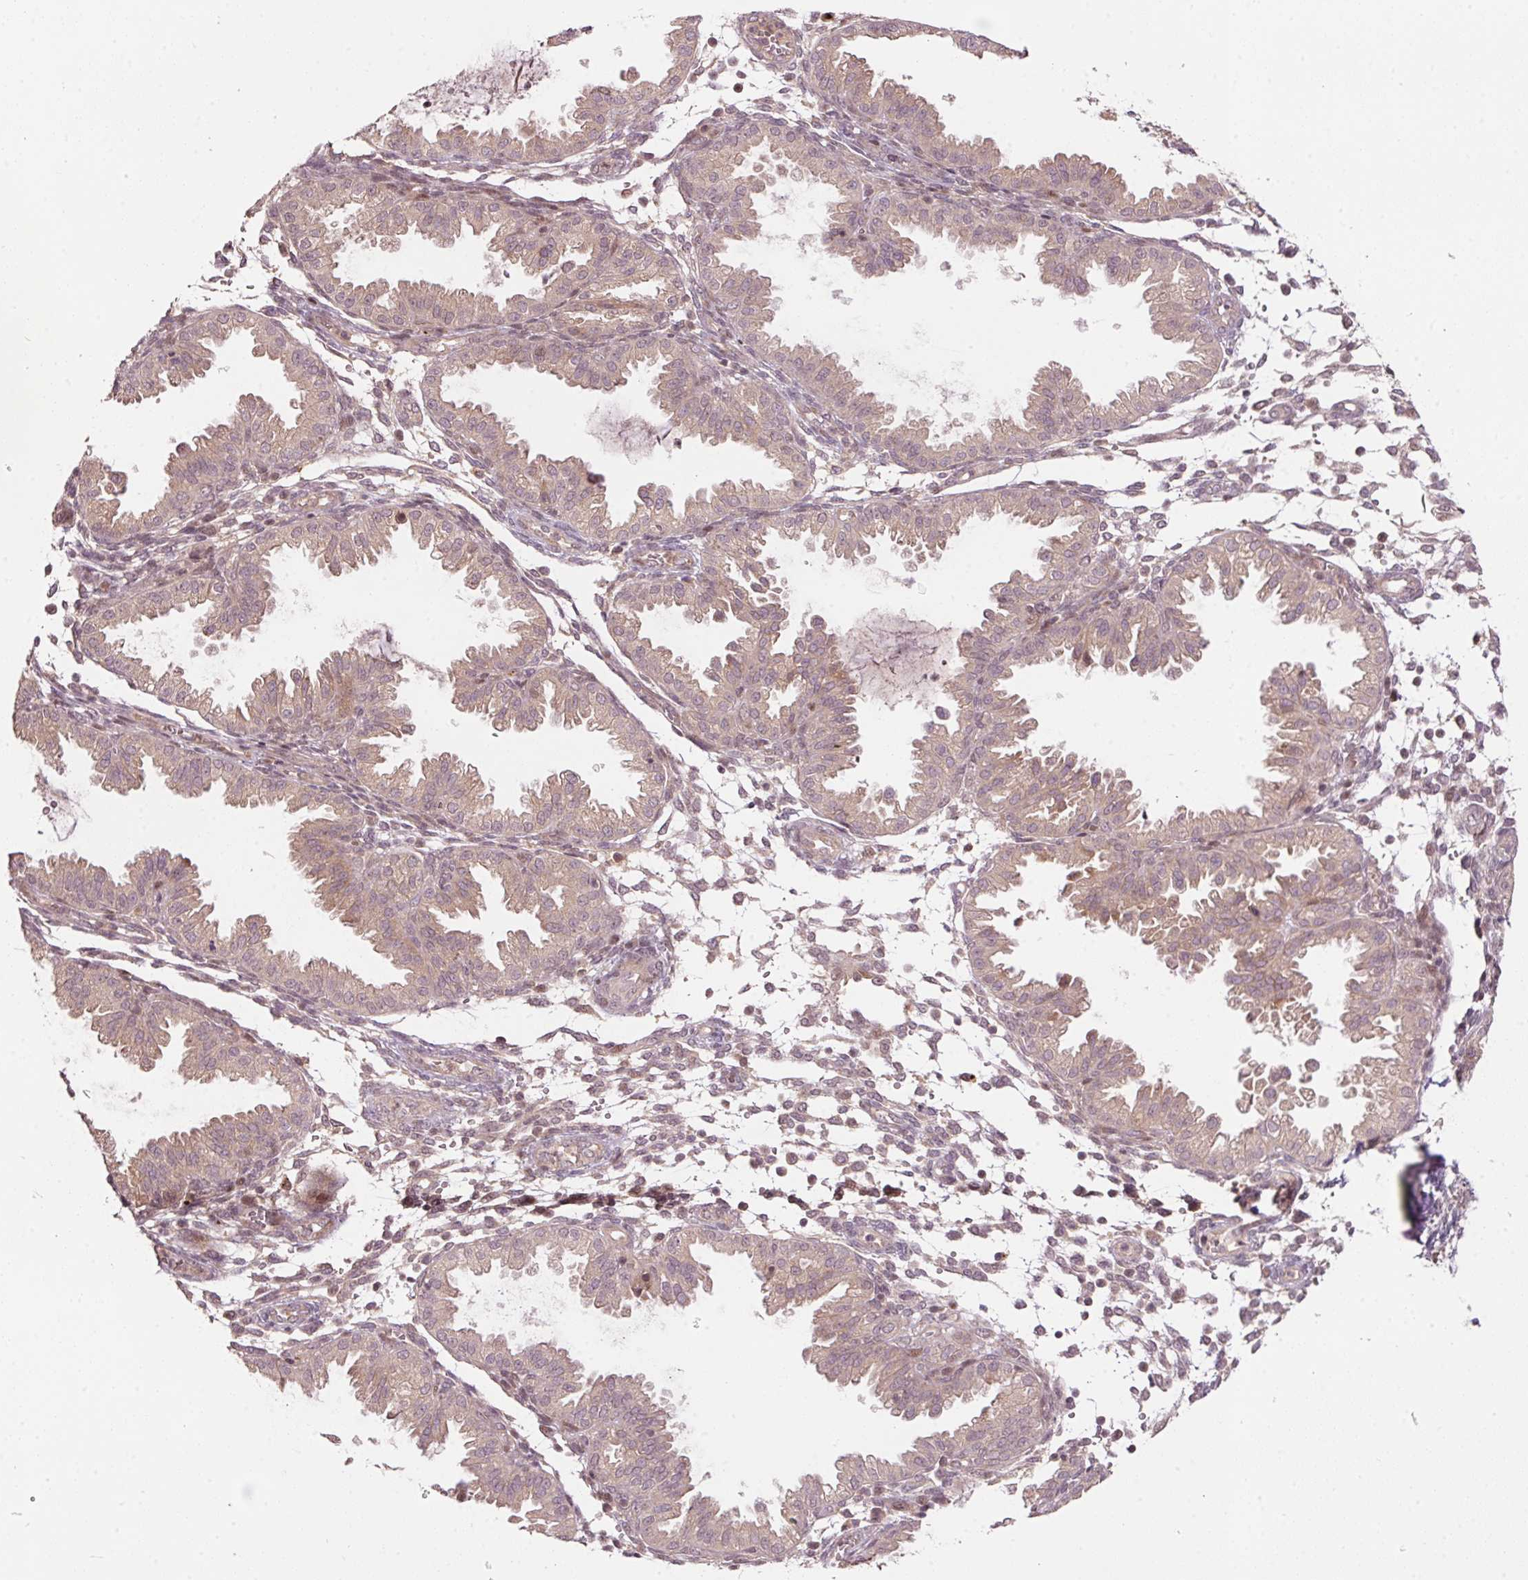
{"staining": {"intensity": "weak", "quantity": "<25%", "location": "cytoplasmic/membranous"}, "tissue": "endometrium", "cell_type": "Cells in endometrial stroma", "image_type": "normal", "snomed": [{"axis": "morphology", "description": "Normal tissue, NOS"}, {"axis": "topography", "description": "Endometrium"}], "caption": "Immunohistochemistry histopathology image of normal endometrium: human endometrium stained with DAB displays no significant protein expression in cells in endometrial stroma. The staining was performed using DAB to visualize the protein expression in brown, while the nuclei were stained in blue with hematoxylin (Magnification: 20x).", "gene": "PCDHB1", "patient": {"sex": "female", "age": 33}}